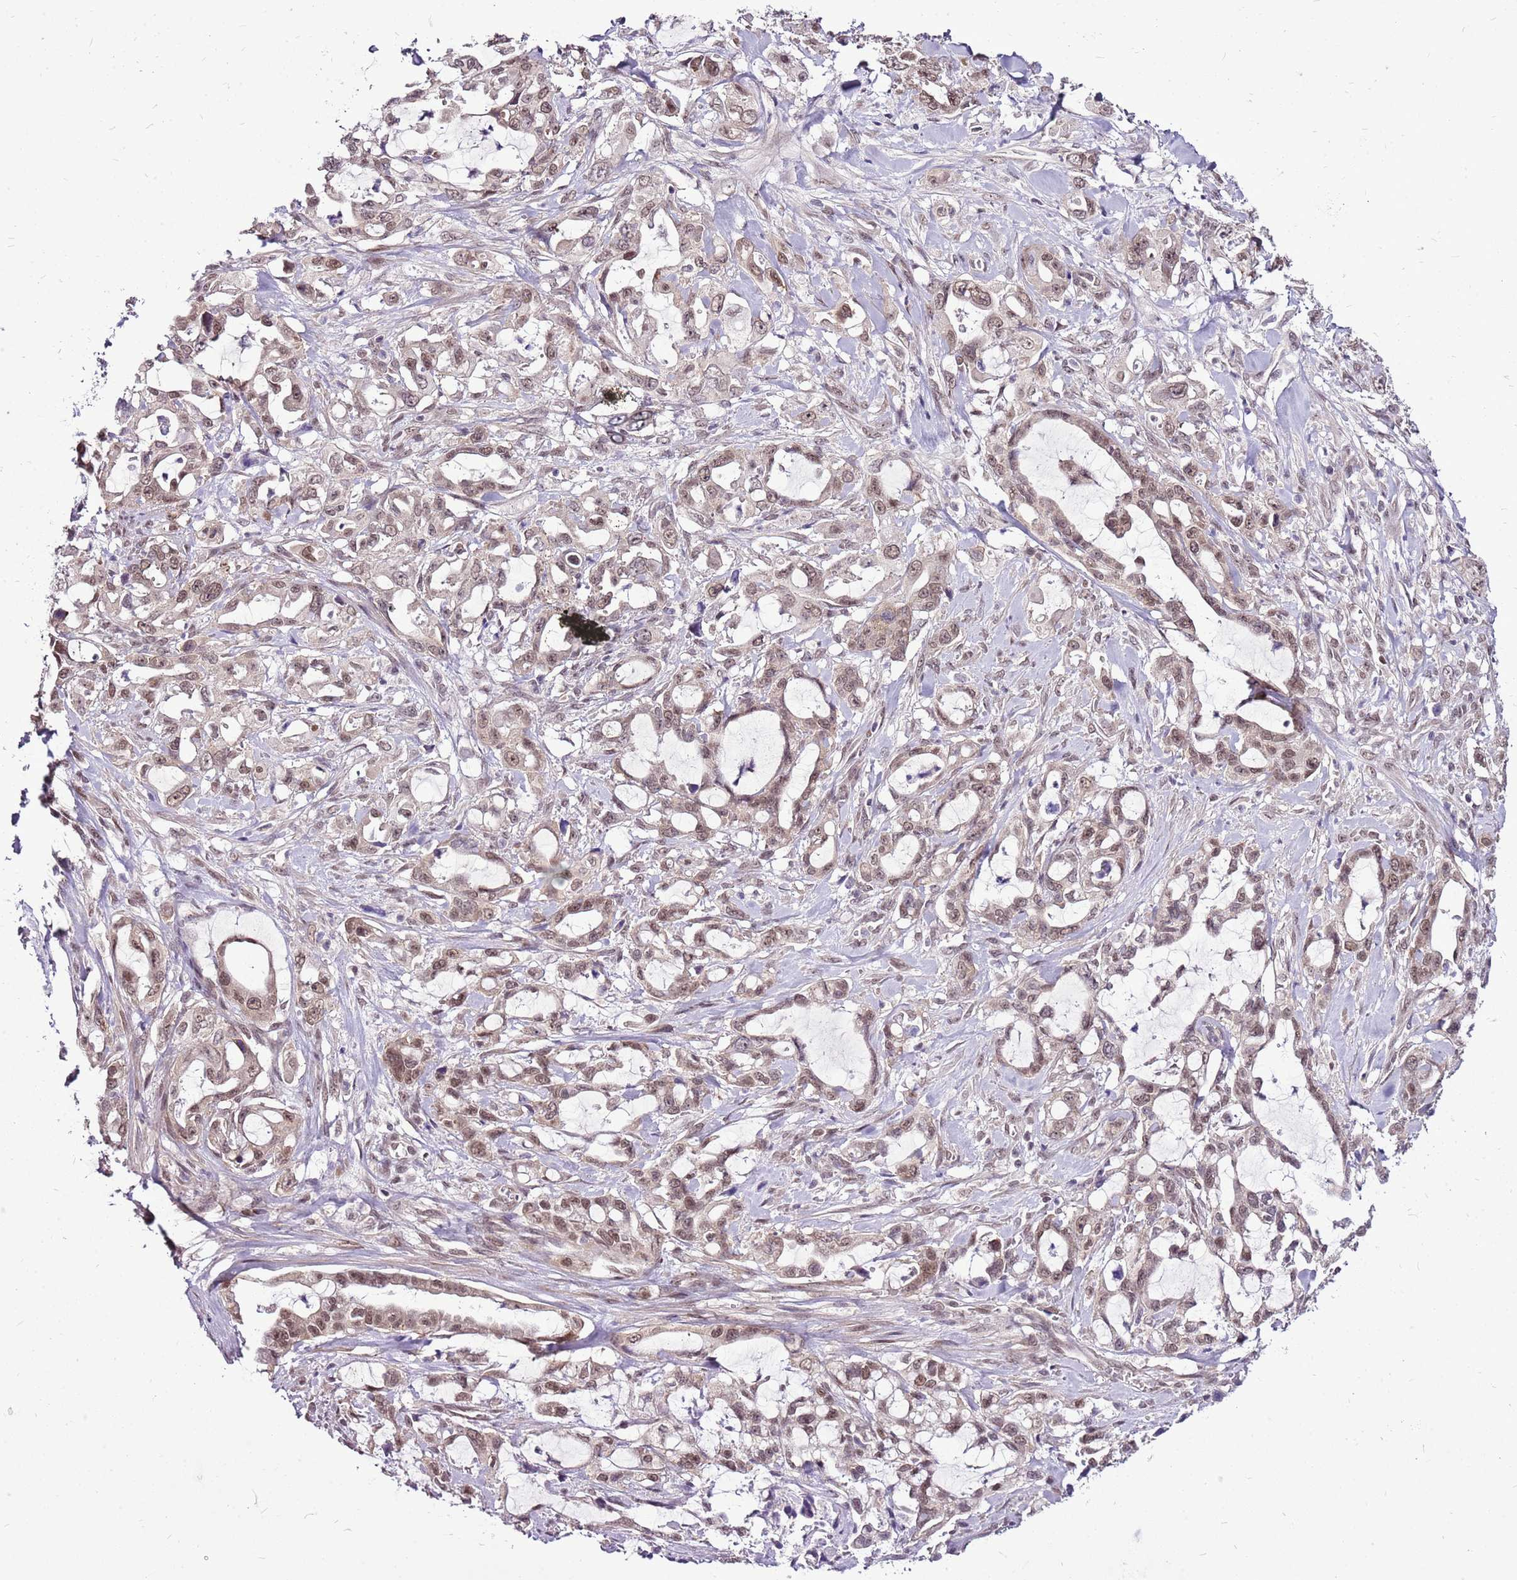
{"staining": {"intensity": "moderate", "quantity": ">75%", "location": "nuclear"}, "tissue": "pancreatic cancer", "cell_type": "Tumor cells", "image_type": "cancer", "snomed": [{"axis": "morphology", "description": "Adenocarcinoma, NOS"}, {"axis": "topography", "description": "Pancreas"}], "caption": "Immunohistochemistry image of pancreatic cancer stained for a protein (brown), which shows medium levels of moderate nuclear positivity in approximately >75% of tumor cells.", "gene": "CCDC166", "patient": {"sex": "female", "age": 61}}